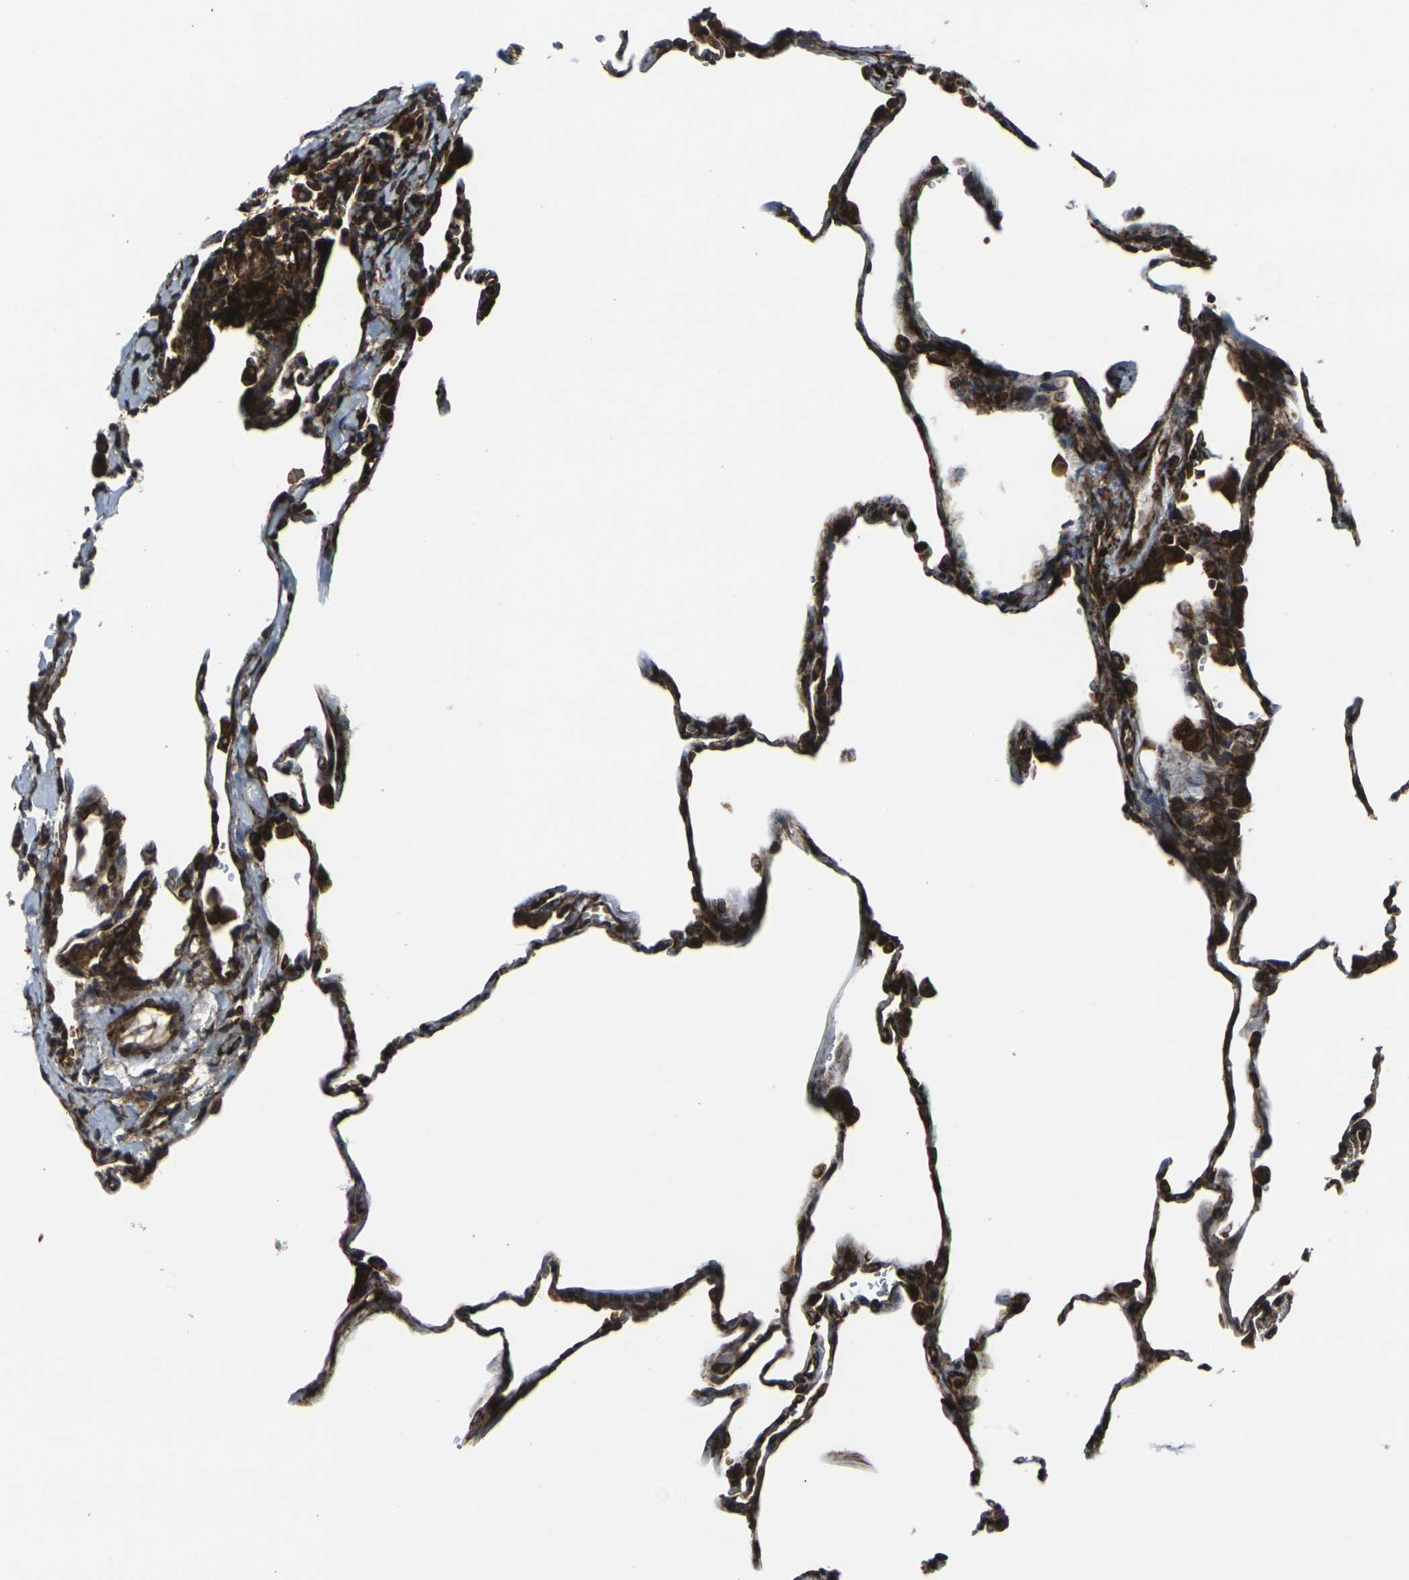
{"staining": {"intensity": "strong", "quantity": ">75%", "location": "cytoplasmic/membranous"}, "tissue": "lung", "cell_type": "Alveolar cells", "image_type": "normal", "snomed": [{"axis": "morphology", "description": "Normal tissue, NOS"}, {"axis": "topography", "description": "Lung"}], "caption": "Immunohistochemistry (IHC) image of benign lung: lung stained using immunohistochemistry (IHC) displays high levels of strong protein expression localized specifically in the cytoplasmic/membranous of alveolar cells, appearing as a cytoplasmic/membranous brown color.", "gene": "MARCHF2", "patient": {"sex": "male", "age": 59}}